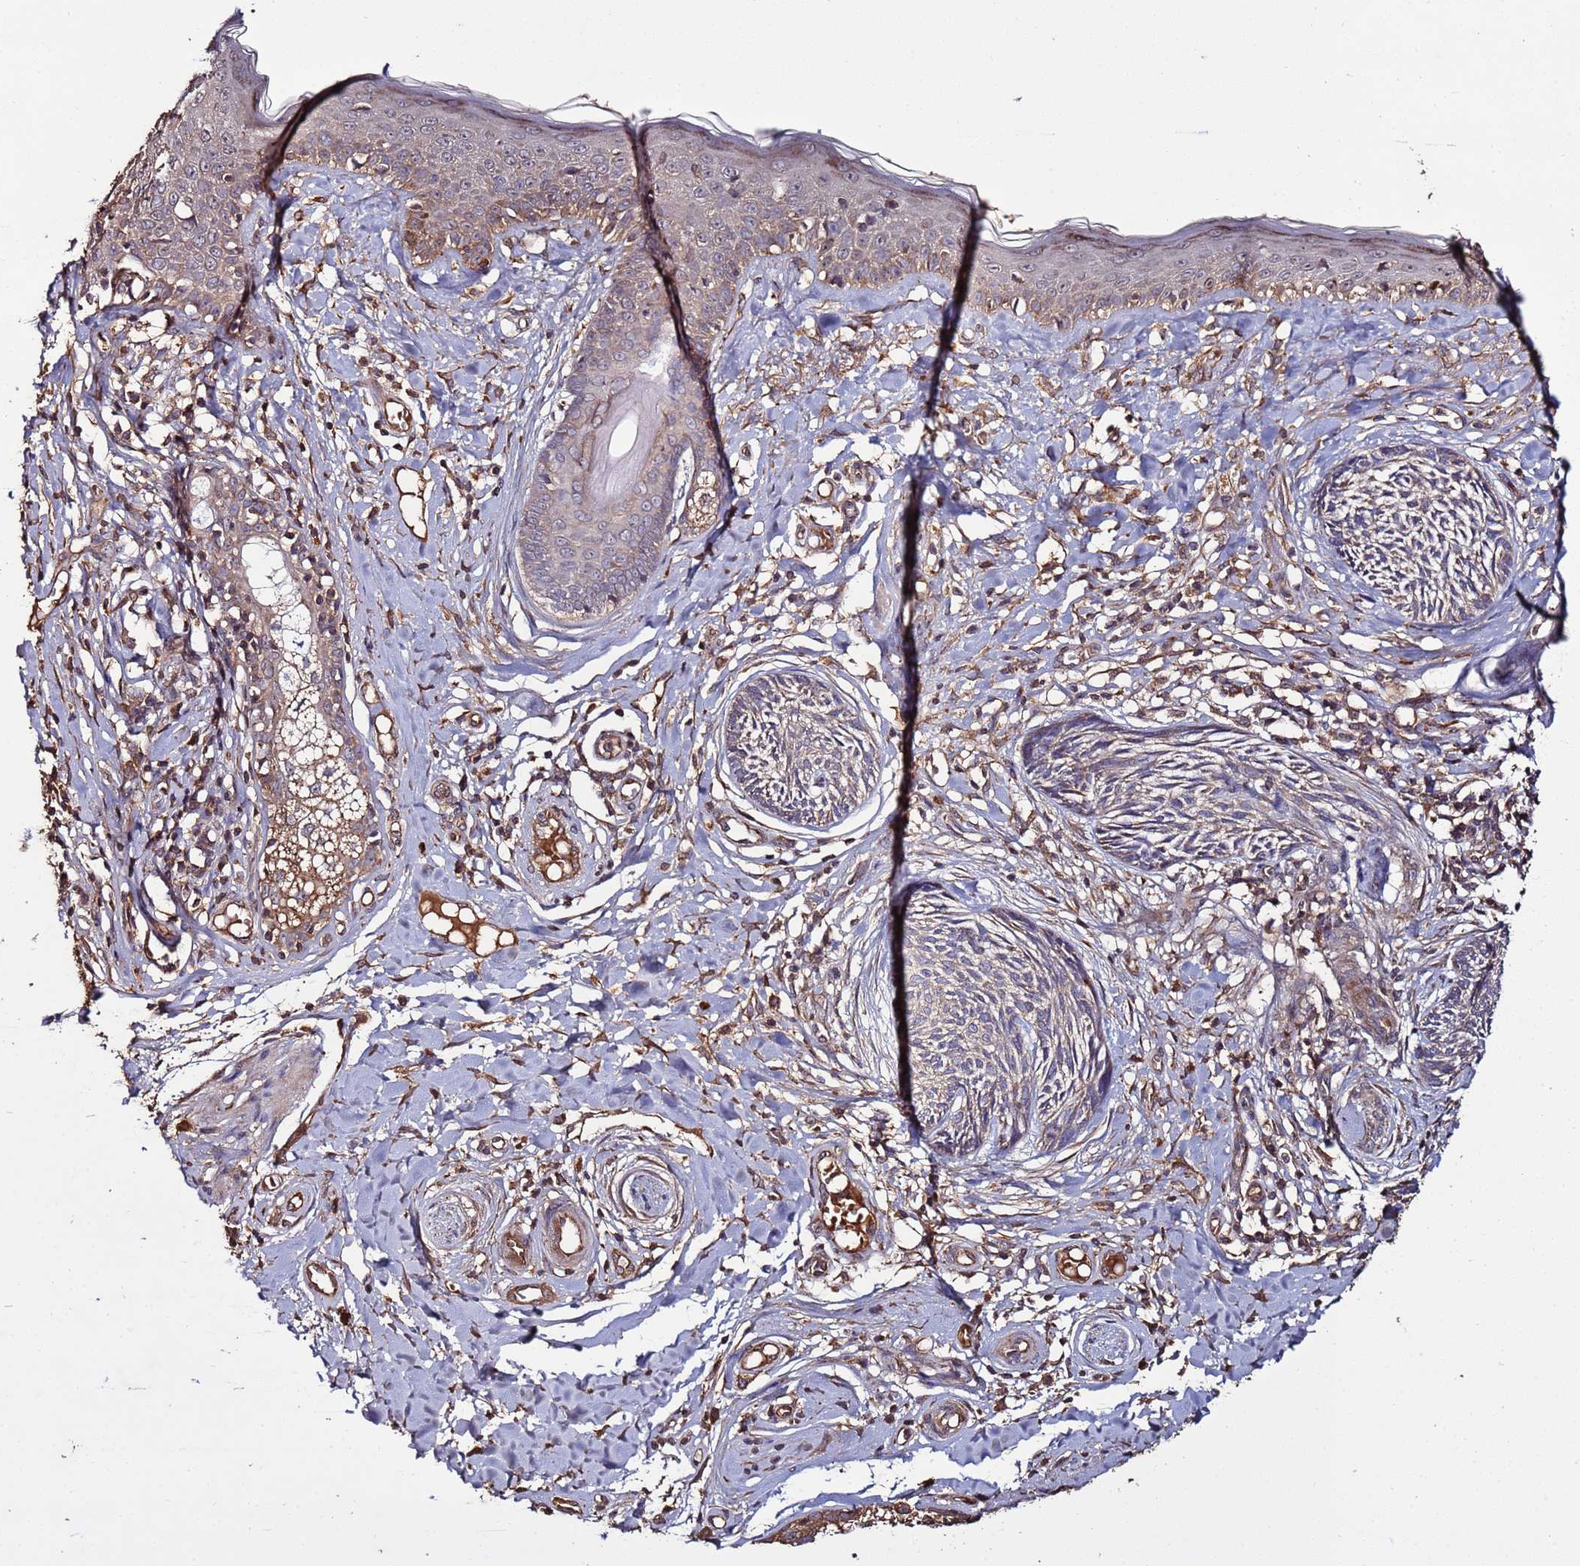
{"staining": {"intensity": "negative", "quantity": "none", "location": "none"}, "tissue": "skin cancer", "cell_type": "Tumor cells", "image_type": "cancer", "snomed": [{"axis": "morphology", "description": "Squamous cell carcinoma, NOS"}, {"axis": "topography", "description": "Skin"}], "caption": "Skin cancer (squamous cell carcinoma) was stained to show a protein in brown. There is no significant staining in tumor cells. (Stains: DAB immunohistochemistry with hematoxylin counter stain, Microscopy: brightfield microscopy at high magnification).", "gene": "RPS15A", "patient": {"sex": "male", "age": 82}}